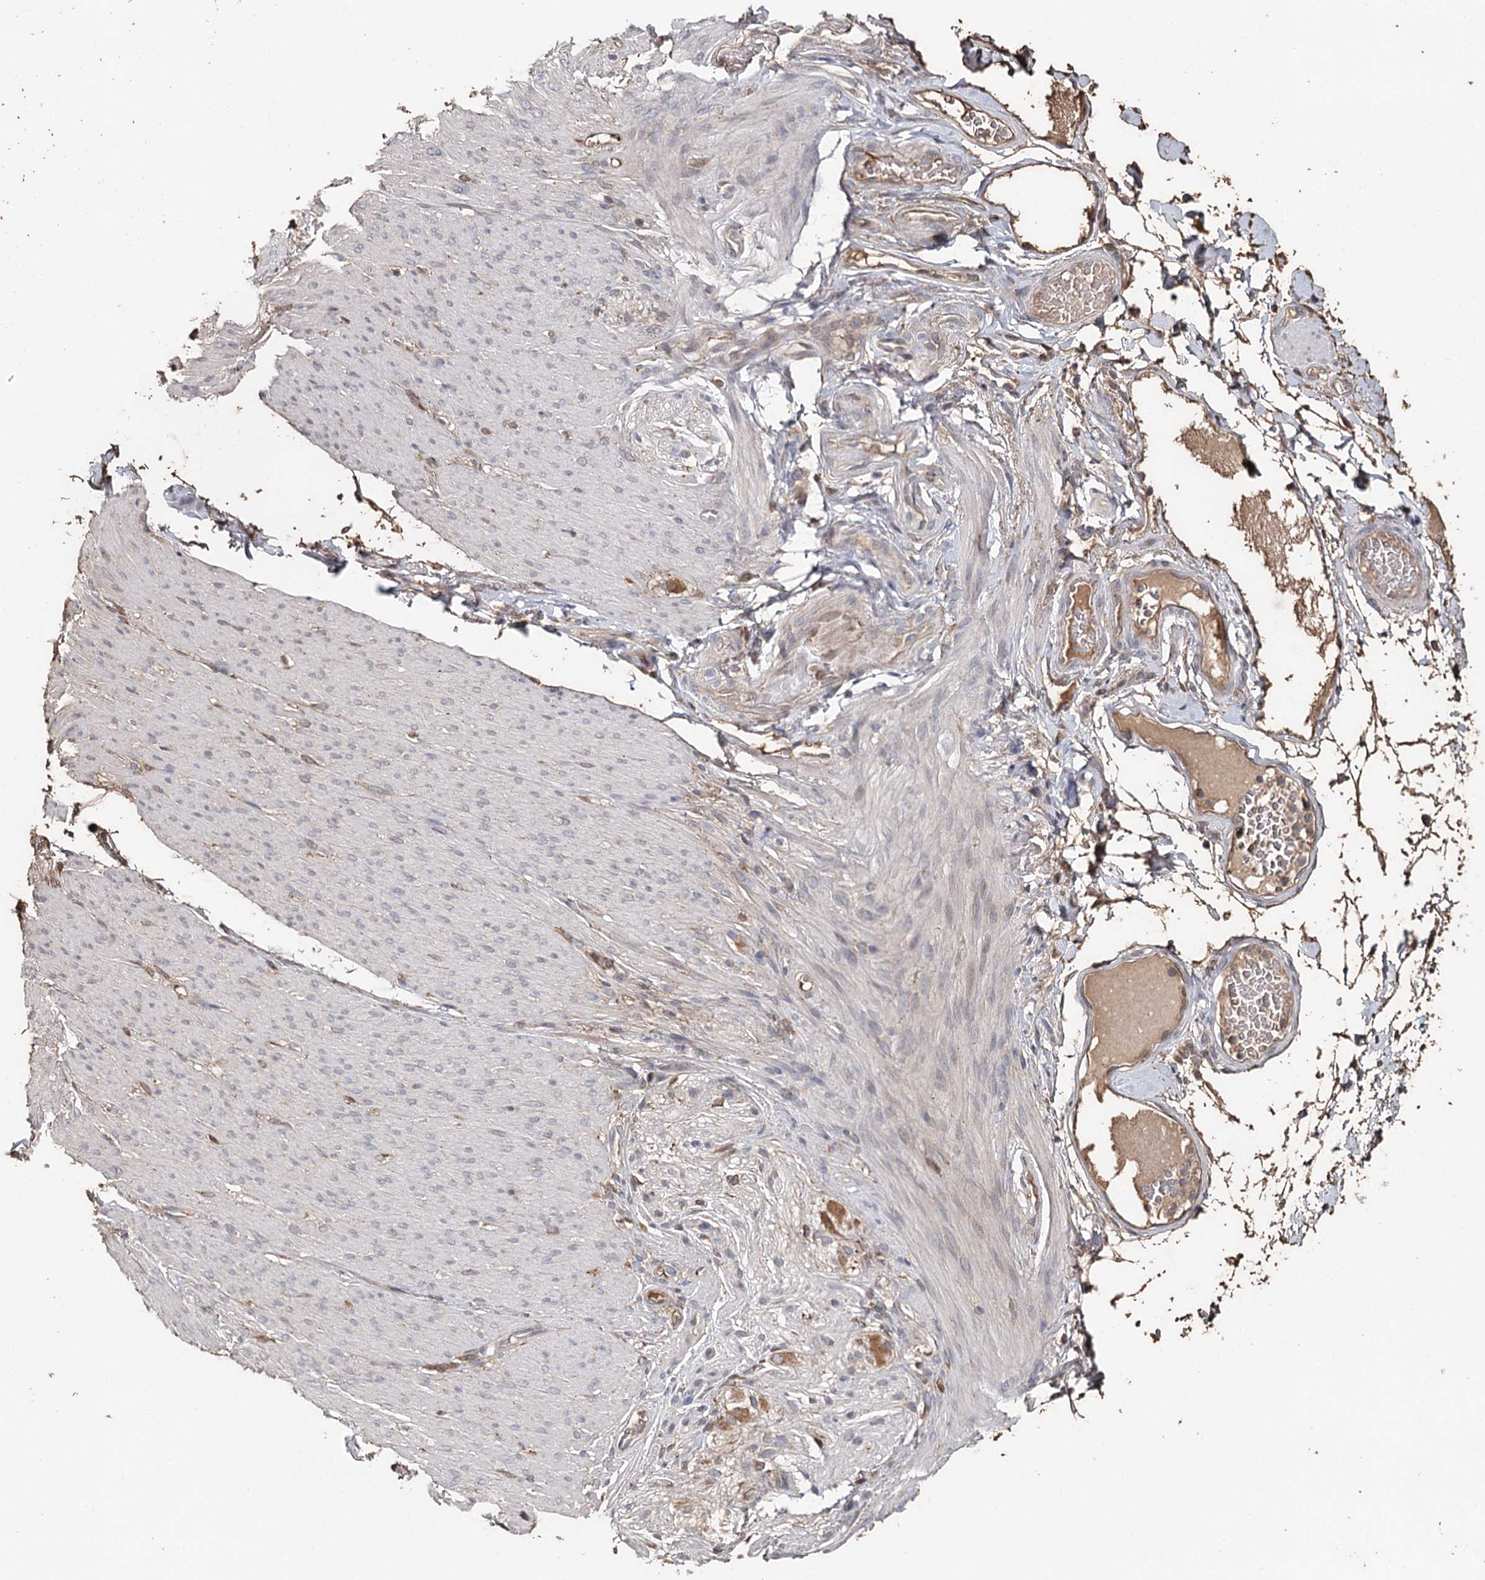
{"staining": {"intensity": "moderate", "quantity": ">75%", "location": "cytoplasmic/membranous"}, "tissue": "adipose tissue", "cell_type": "Adipocytes", "image_type": "normal", "snomed": [{"axis": "morphology", "description": "Normal tissue, NOS"}, {"axis": "topography", "description": "Colon"}, {"axis": "topography", "description": "Peripheral nerve tissue"}], "caption": "Protein expression analysis of benign adipose tissue demonstrates moderate cytoplasmic/membranous staining in about >75% of adipocytes.", "gene": "SYVN1", "patient": {"sex": "female", "age": 61}}